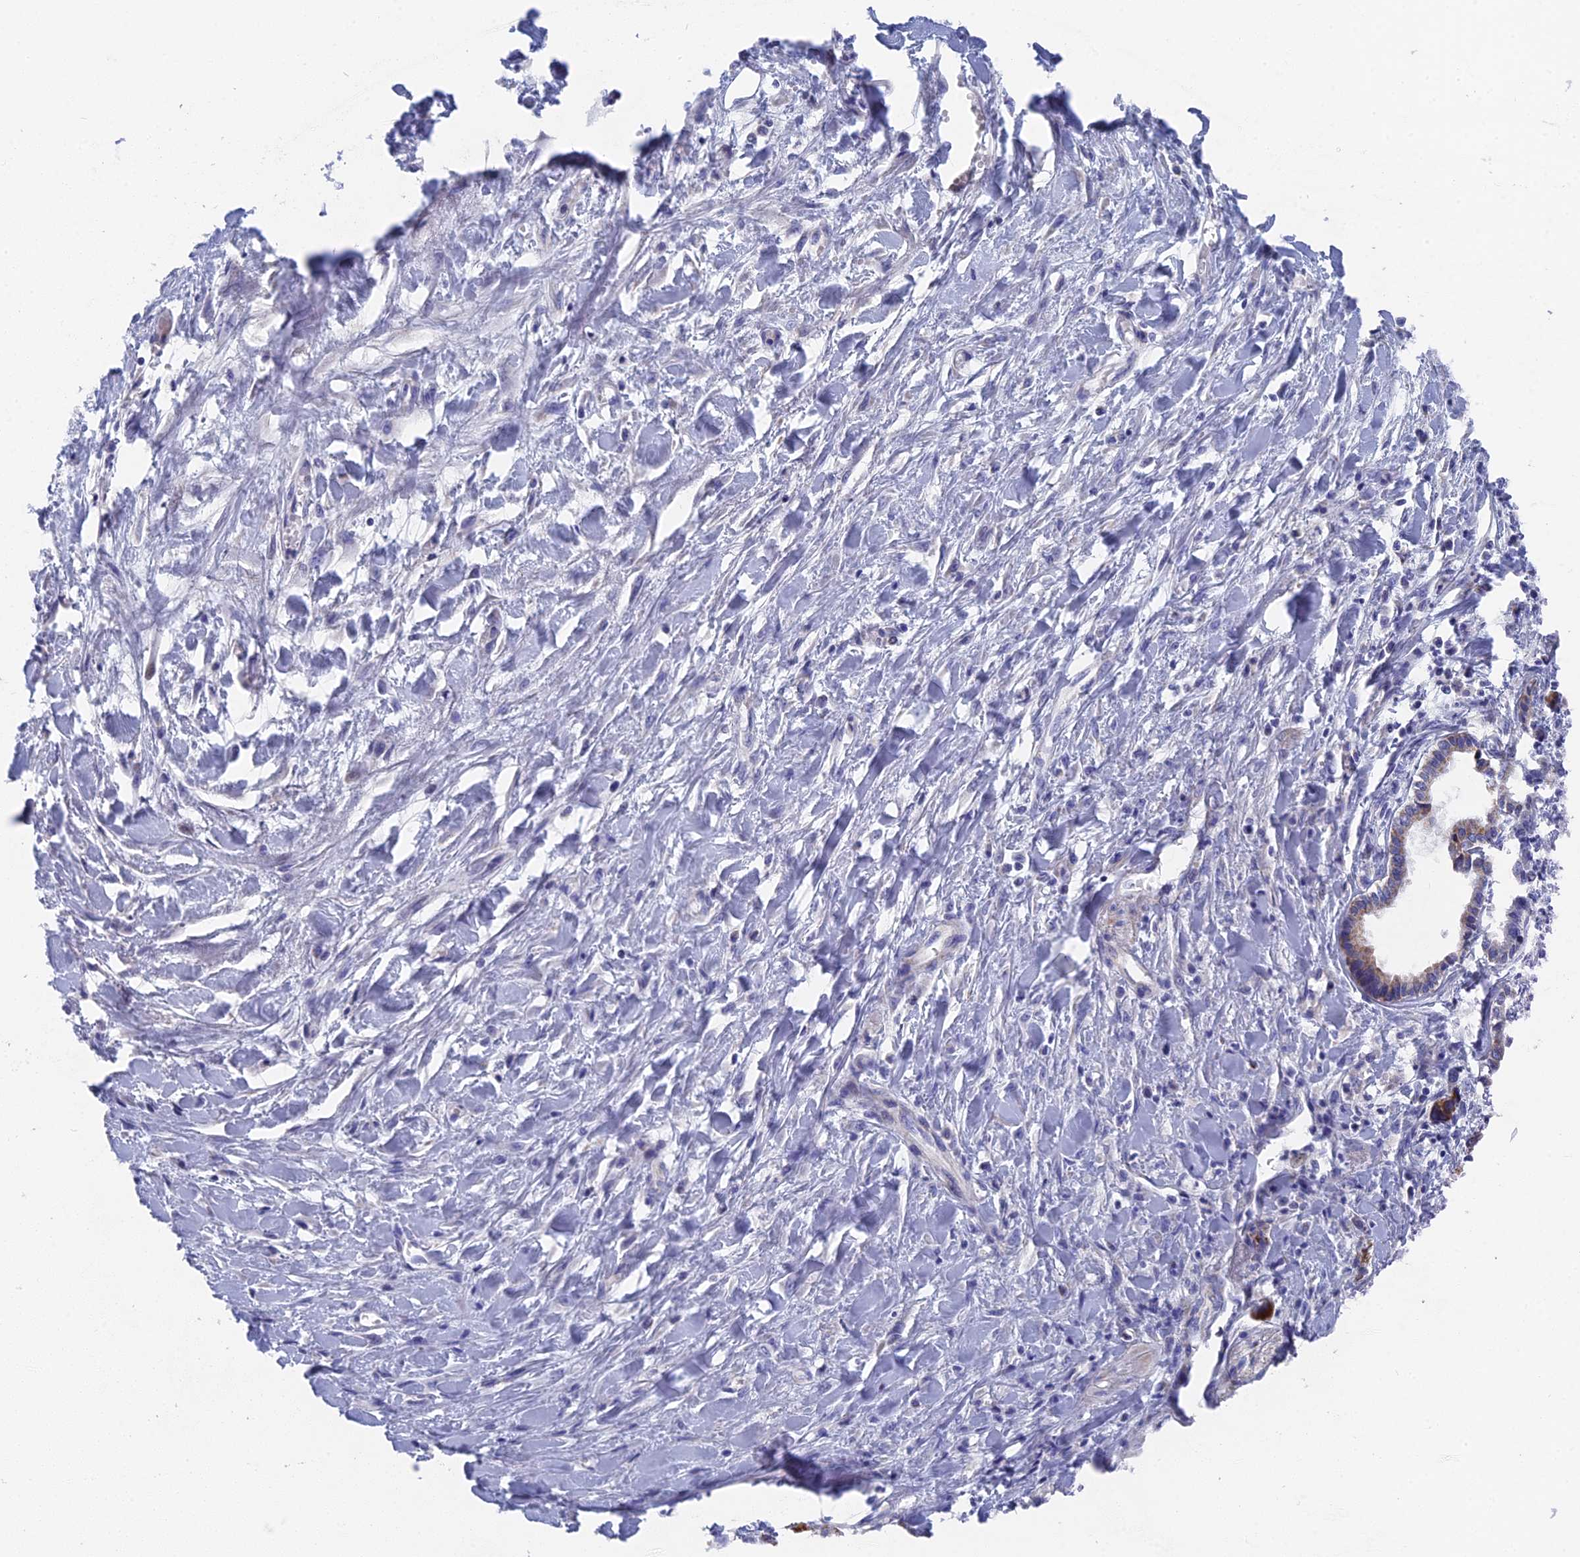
{"staining": {"intensity": "moderate", "quantity": "<25%", "location": "cytoplasmic/membranous"}, "tissue": "pancreatic cancer", "cell_type": "Tumor cells", "image_type": "cancer", "snomed": [{"axis": "morphology", "description": "Adenocarcinoma, NOS"}, {"axis": "topography", "description": "Pancreas"}], "caption": "Protein expression by immunohistochemistry (IHC) displays moderate cytoplasmic/membranous staining in approximately <25% of tumor cells in pancreatic cancer (adenocarcinoma).", "gene": "HIGD1A", "patient": {"sex": "female", "age": 50}}